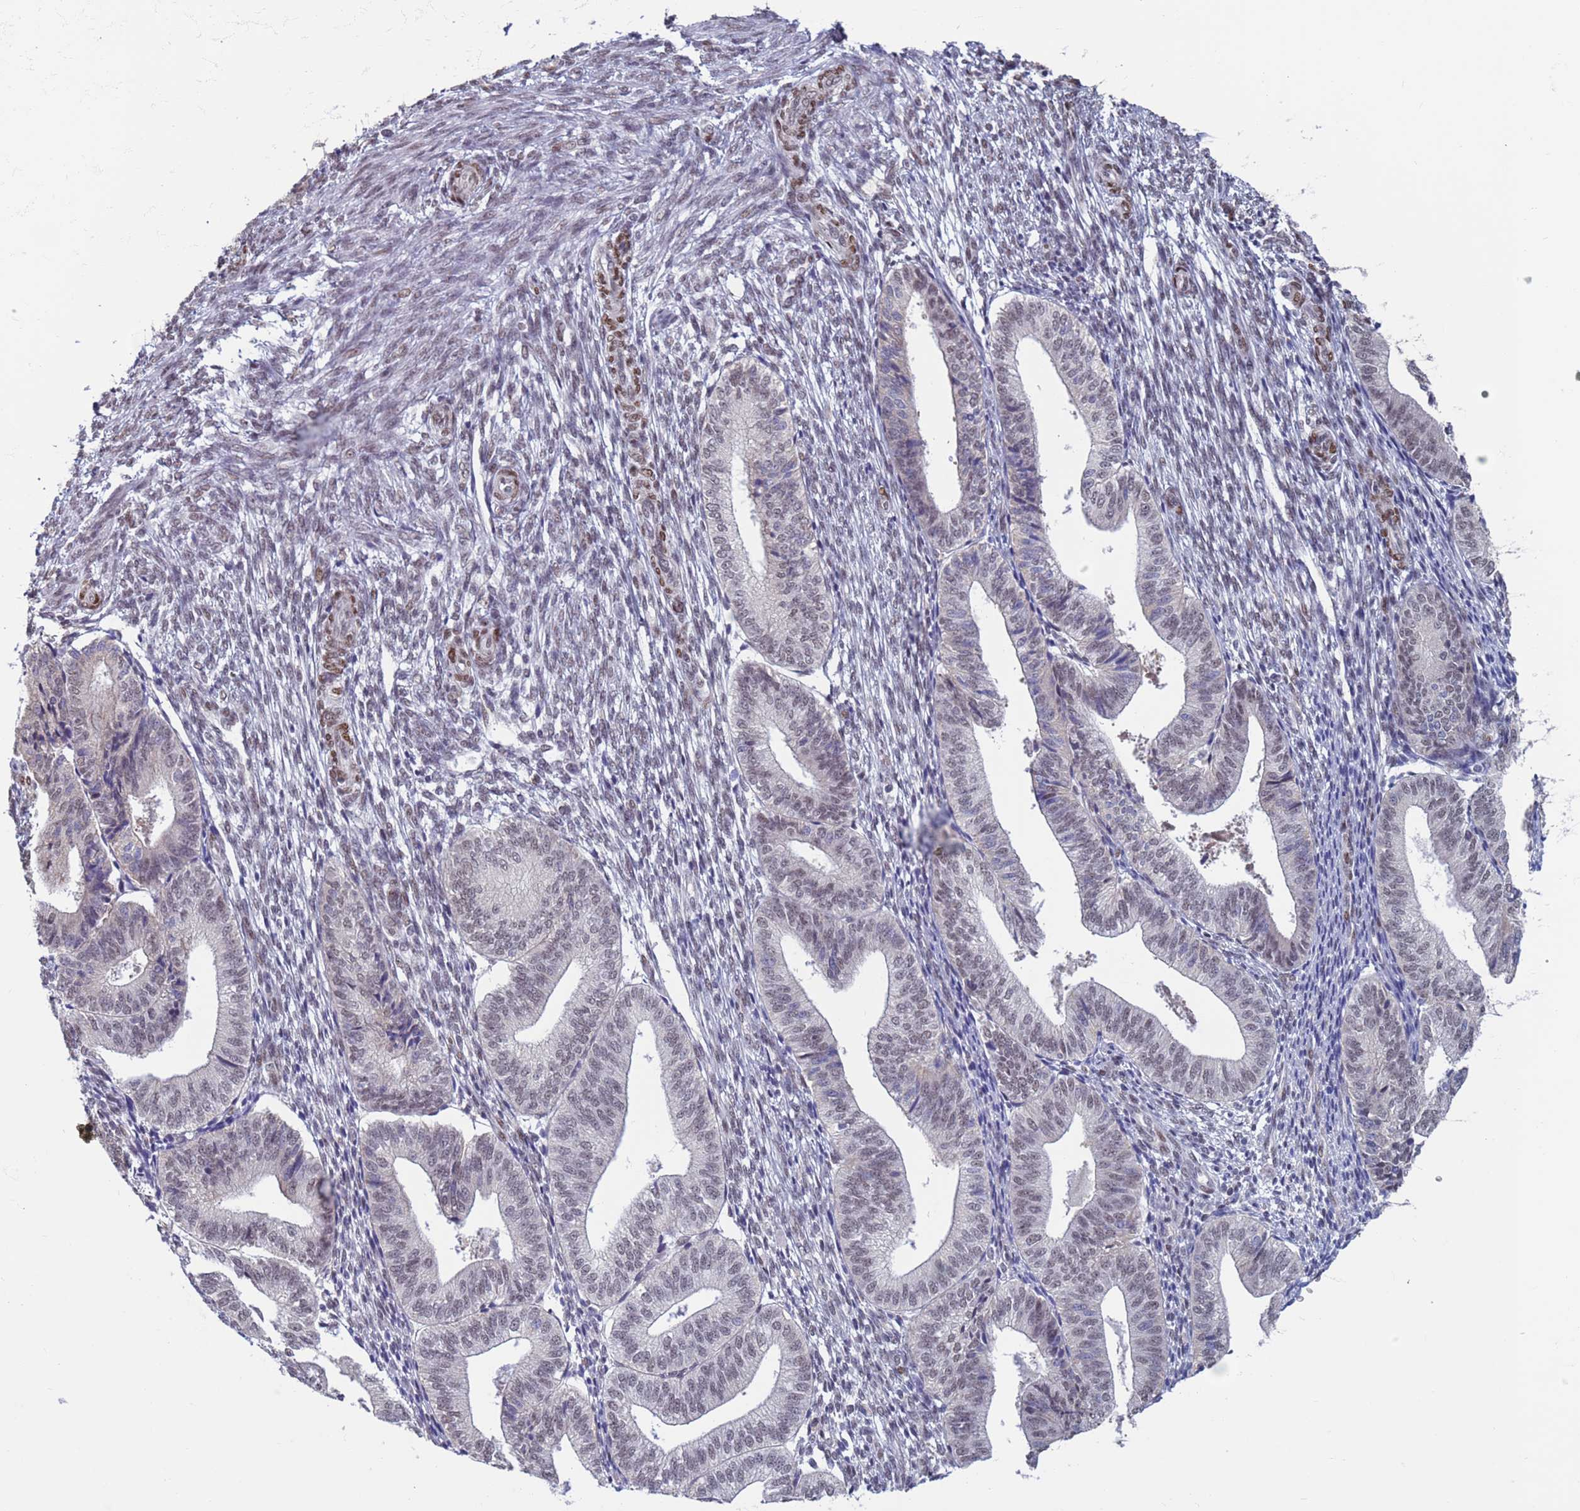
{"staining": {"intensity": "weak", "quantity": "25%-75%", "location": "nuclear"}, "tissue": "endometrium", "cell_type": "Cells in endometrial stroma", "image_type": "normal", "snomed": [{"axis": "morphology", "description": "Normal tissue, NOS"}, {"axis": "topography", "description": "Endometrium"}], "caption": "This is an image of immunohistochemistry staining of benign endometrium, which shows weak positivity in the nuclear of cells in endometrial stroma.", "gene": "SAE1", "patient": {"sex": "female", "age": 34}}